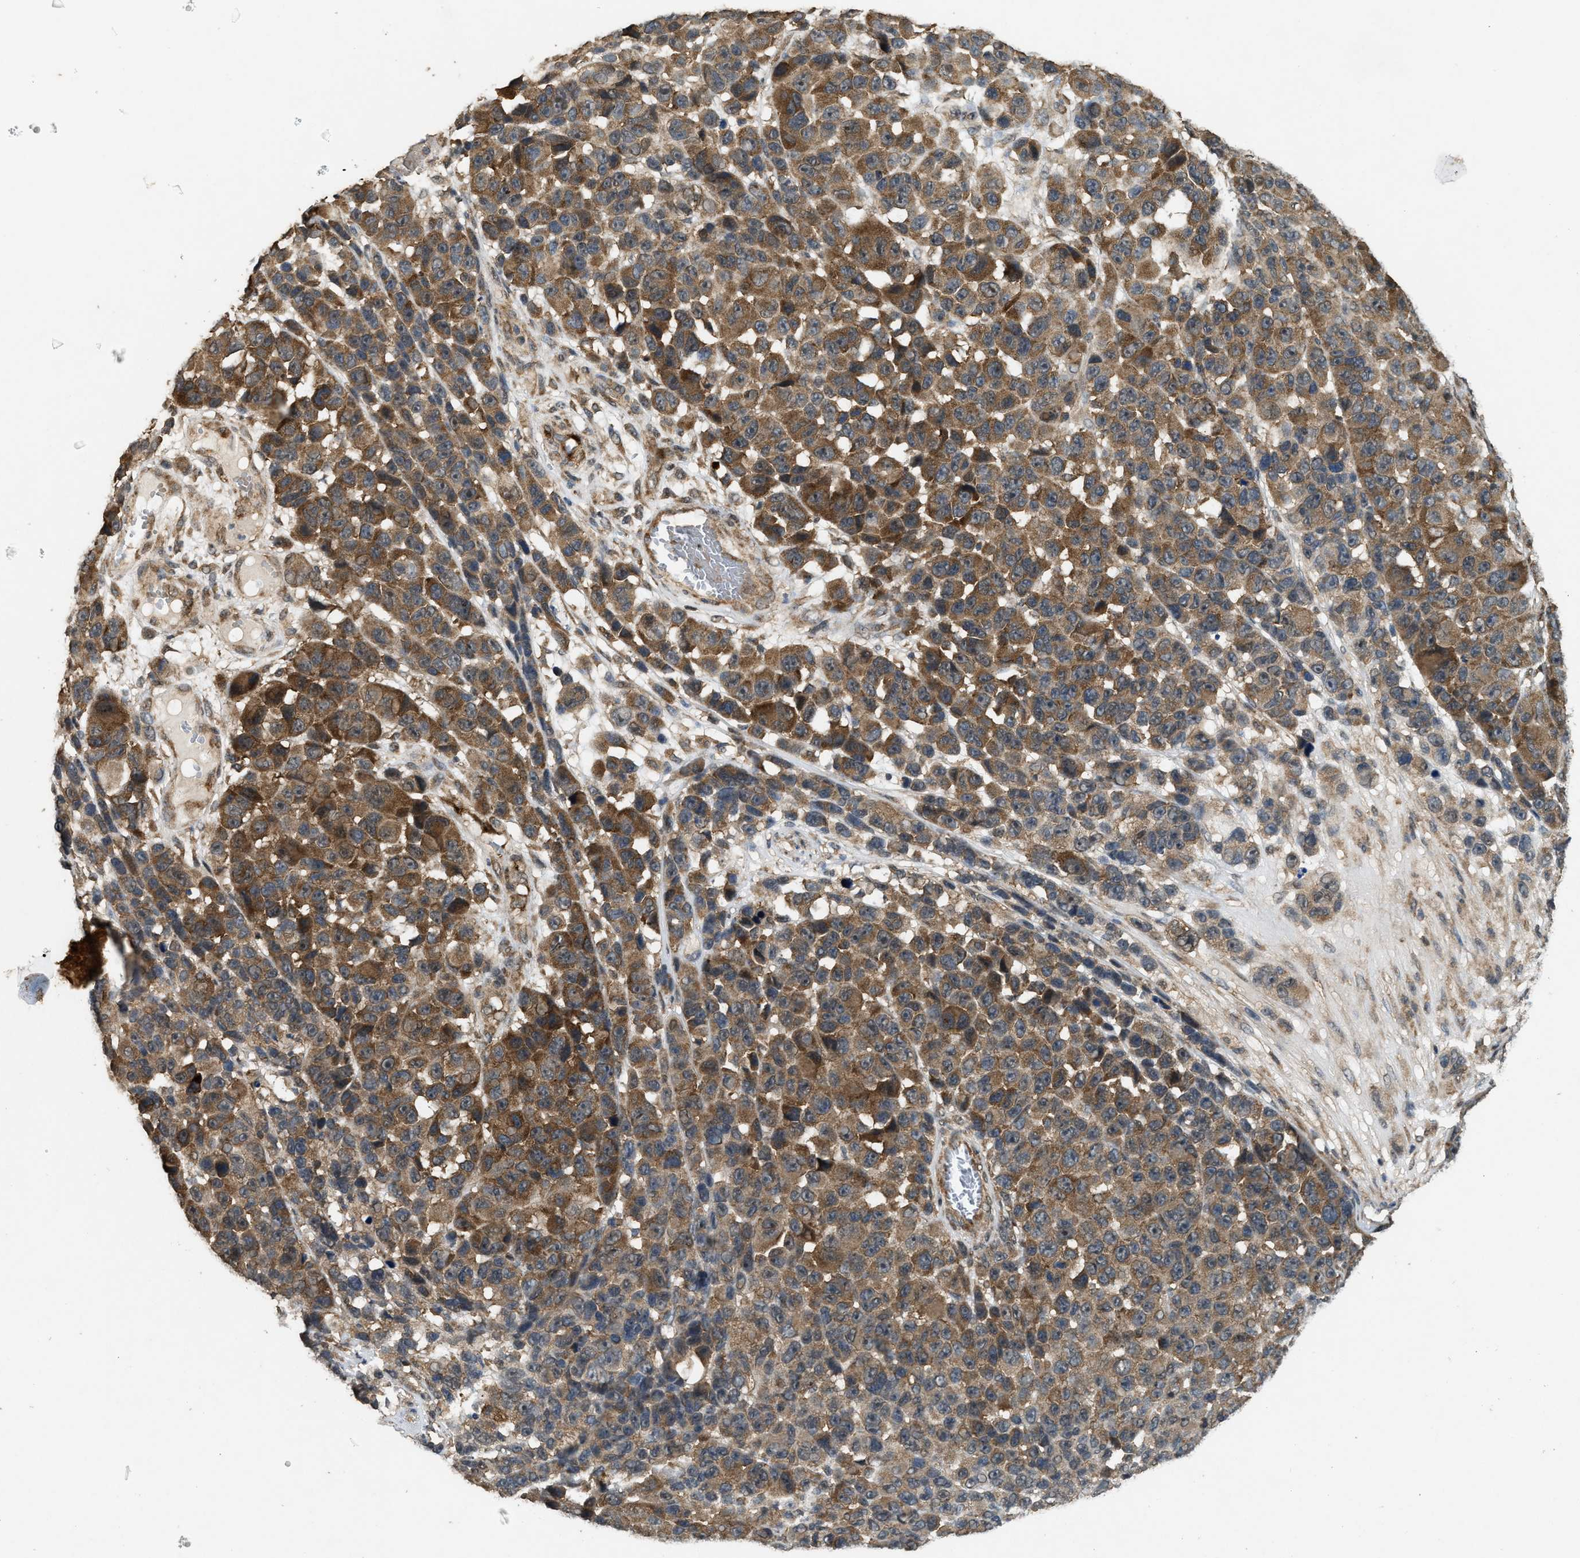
{"staining": {"intensity": "moderate", "quantity": ">75%", "location": "cytoplasmic/membranous"}, "tissue": "melanoma", "cell_type": "Tumor cells", "image_type": "cancer", "snomed": [{"axis": "morphology", "description": "Malignant melanoma, NOS"}, {"axis": "topography", "description": "Skin"}], "caption": "Human malignant melanoma stained with a brown dye displays moderate cytoplasmic/membranous positive expression in approximately >75% of tumor cells.", "gene": "ARHGEF5", "patient": {"sex": "male", "age": 53}}